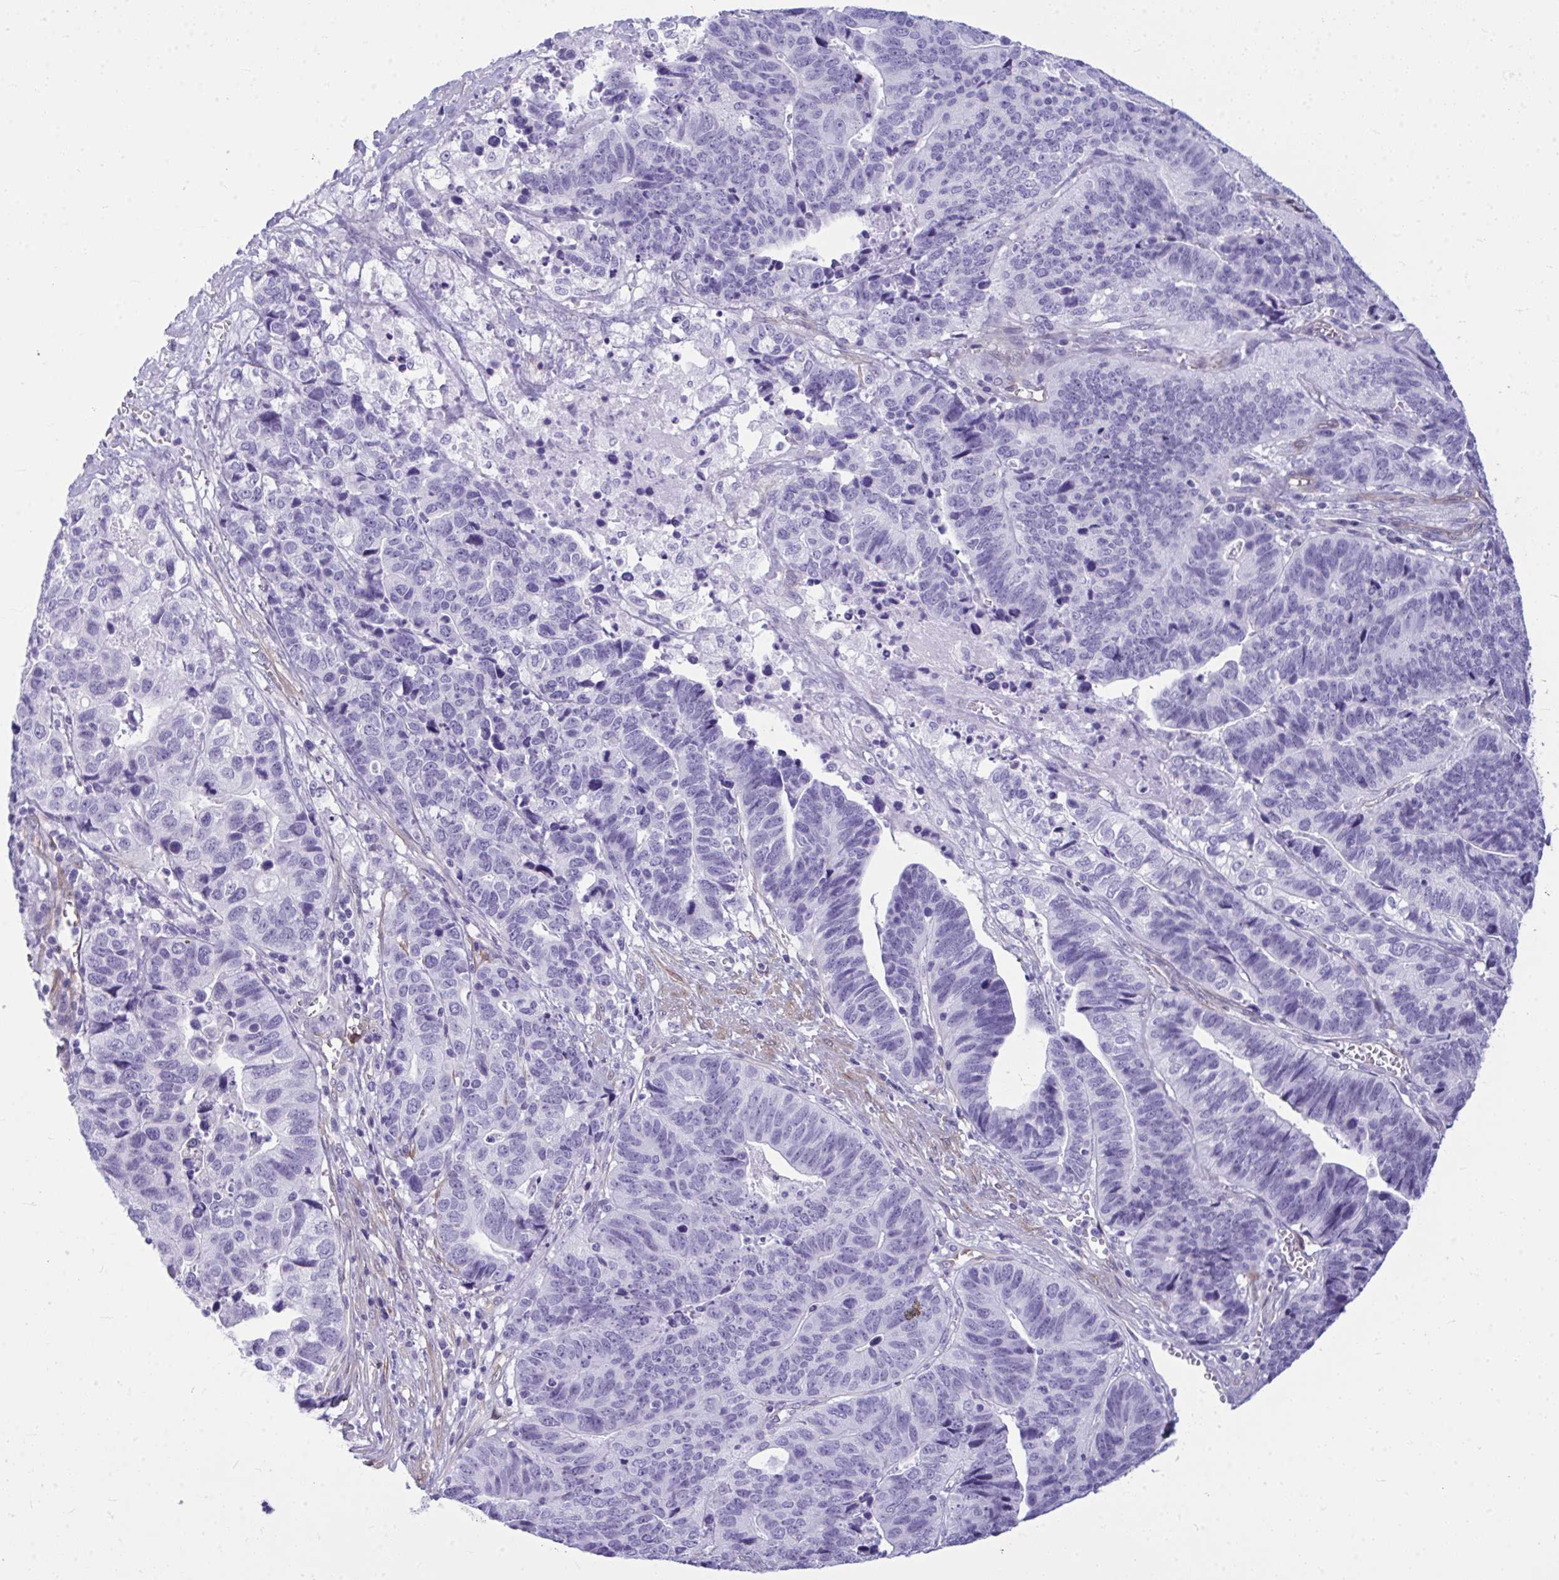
{"staining": {"intensity": "negative", "quantity": "none", "location": "none"}, "tissue": "stomach cancer", "cell_type": "Tumor cells", "image_type": "cancer", "snomed": [{"axis": "morphology", "description": "Adenocarcinoma, NOS"}, {"axis": "topography", "description": "Stomach, upper"}], "caption": "This is an immunohistochemistry (IHC) micrograph of stomach cancer (adenocarcinoma). There is no positivity in tumor cells.", "gene": "LIMS2", "patient": {"sex": "female", "age": 67}}